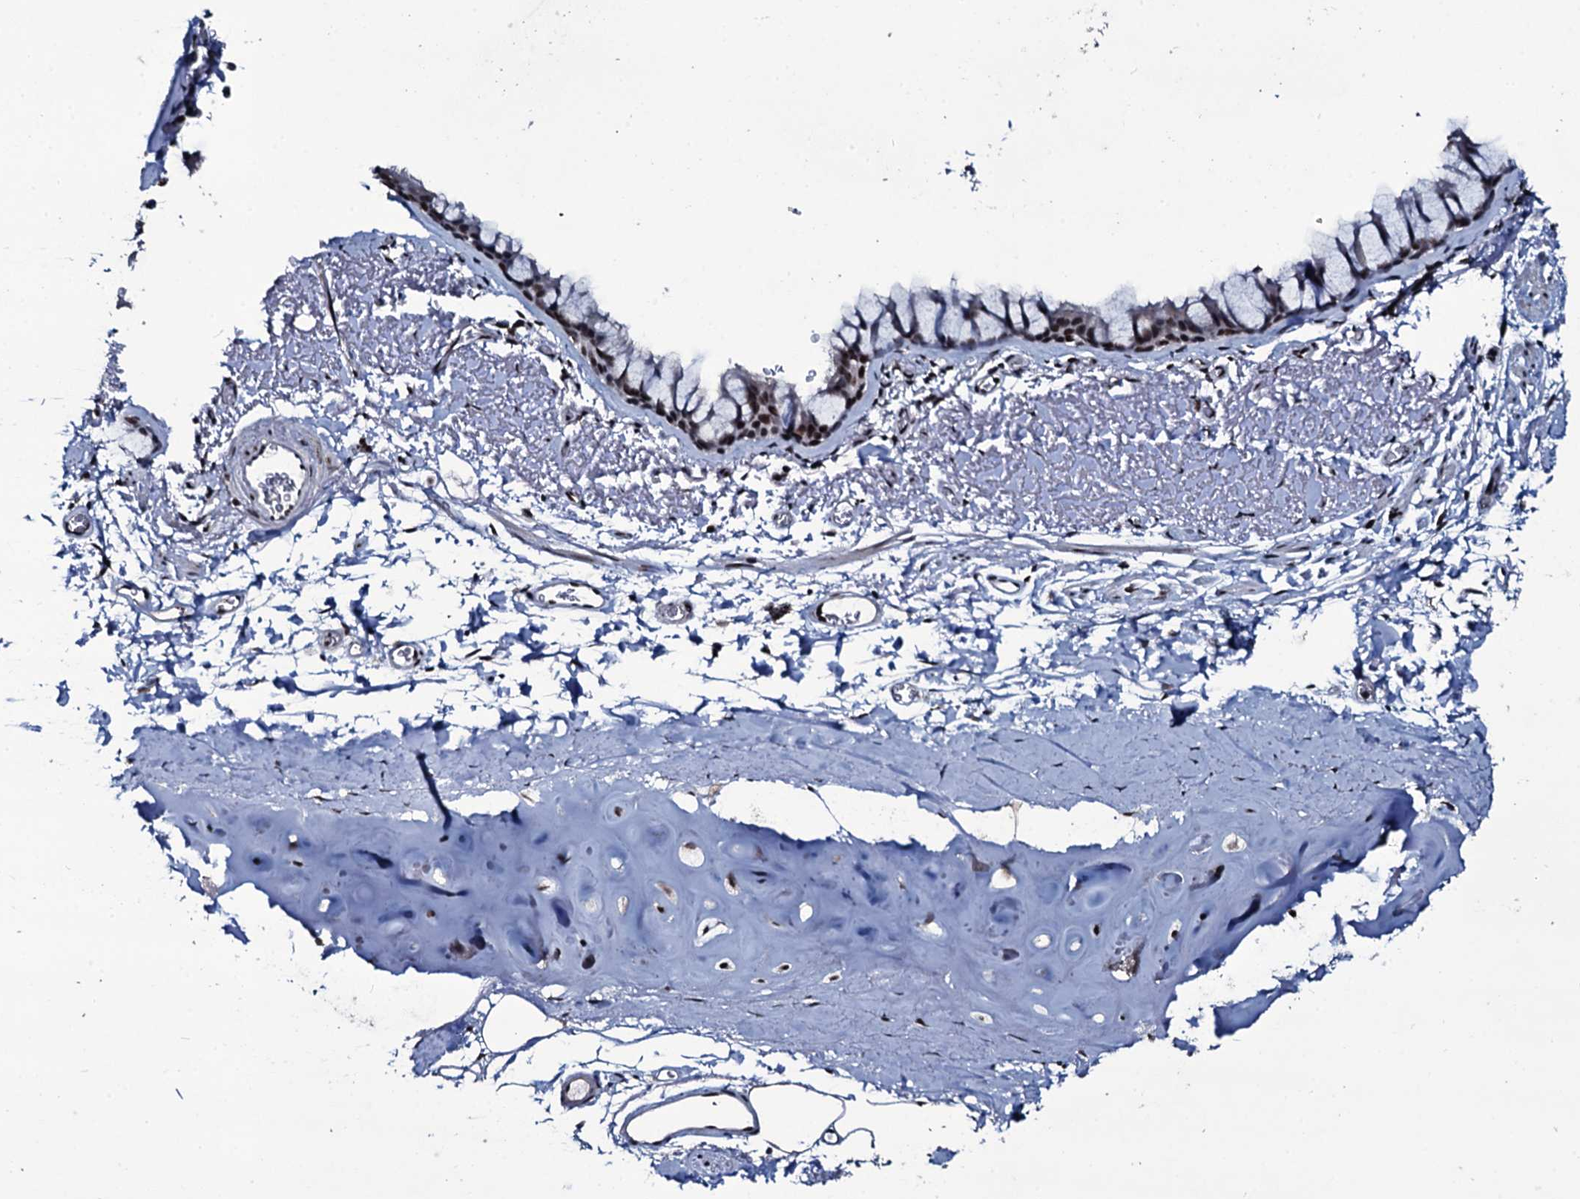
{"staining": {"intensity": "moderate", "quantity": ">75%", "location": "nuclear"}, "tissue": "bronchus", "cell_type": "Respiratory epithelial cells", "image_type": "normal", "snomed": [{"axis": "morphology", "description": "Normal tissue, NOS"}, {"axis": "topography", "description": "Bronchus"}], "caption": "The photomicrograph shows staining of benign bronchus, revealing moderate nuclear protein expression (brown color) within respiratory epithelial cells.", "gene": "ZMIZ2", "patient": {"sex": "male", "age": 65}}